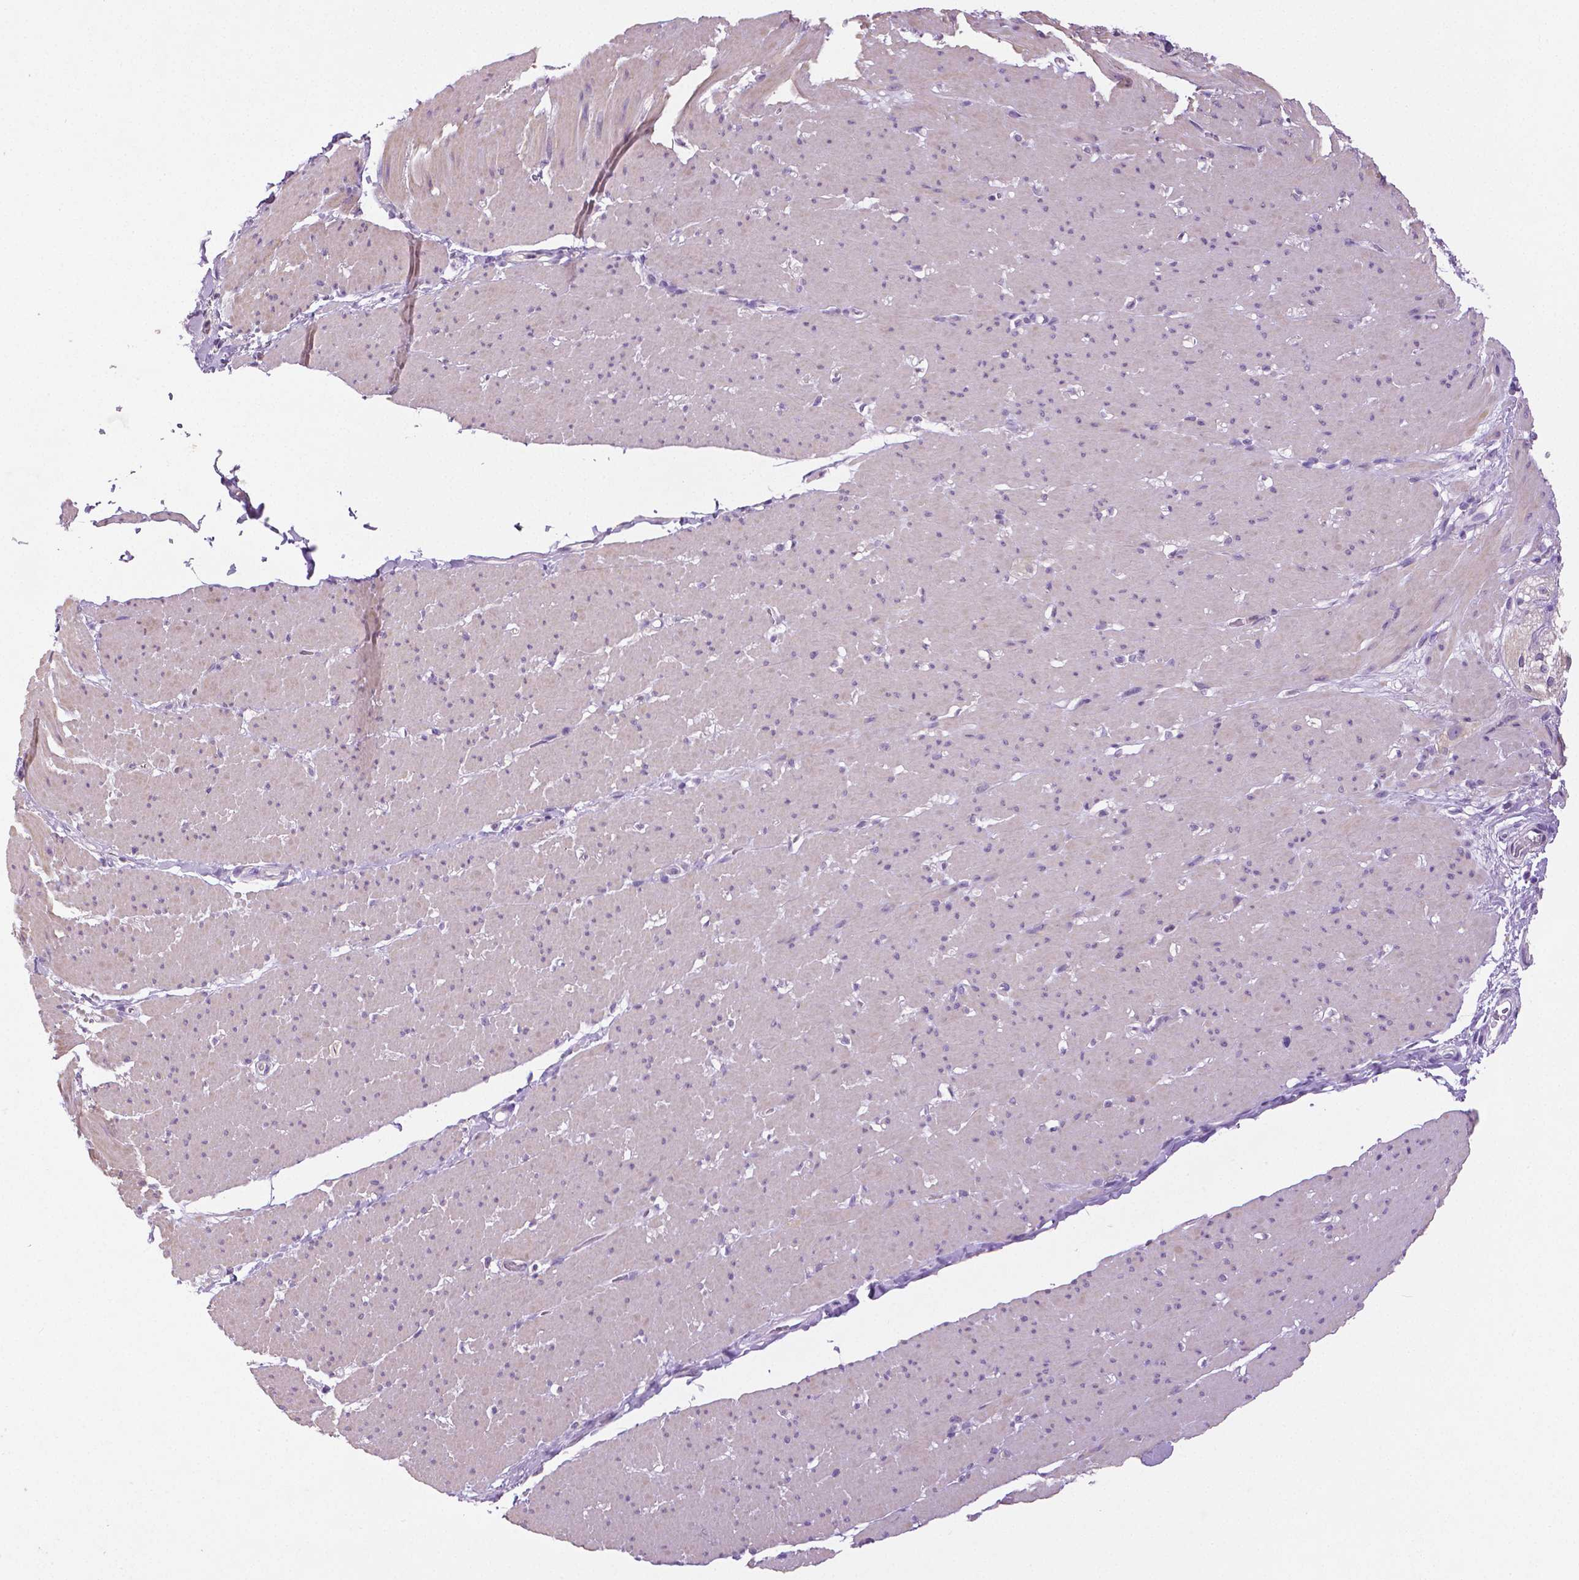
{"staining": {"intensity": "negative", "quantity": "none", "location": "none"}, "tissue": "smooth muscle", "cell_type": "Smooth muscle cells", "image_type": "normal", "snomed": [{"axis": "morphology", "description": "Normal tissue, NOS"}, {"axis": "topography", "description": "Smooth muscle"}, {"axis": "topography", "description": "Rectum"}], "caption": "DAB immunohistochemical staining of normal human smooth muscle demonstrates no significant positivity in smooth muscle cells.", "gene": "DNAH12", "patient": {"sex": "male", "age": 53}}